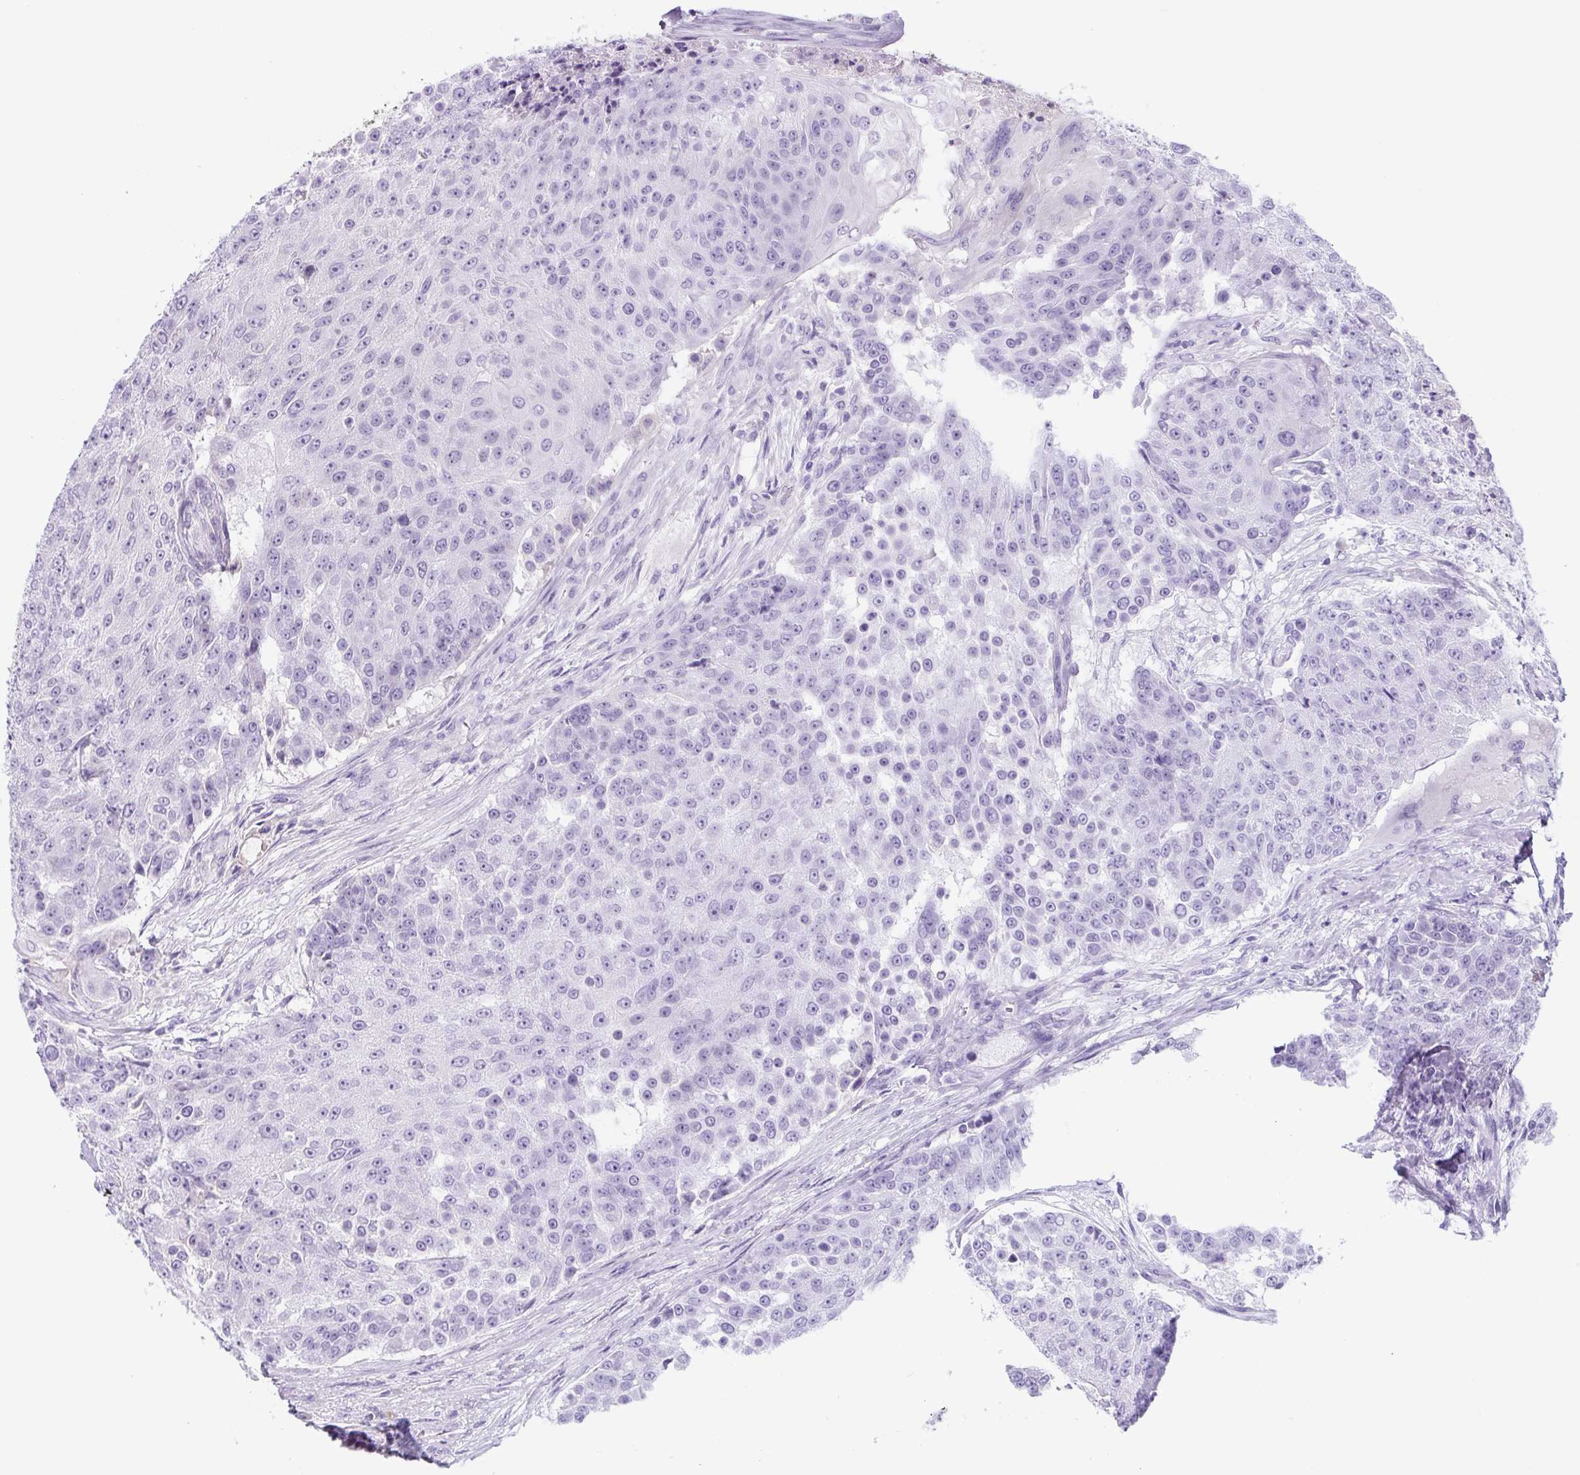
{"staining": {"intensity": "negative", "quantity": "none", "location": "none"}, "tissue": "urothelial cancer", "cell_type": "Tumor cells", "image_type": "cancer", "snomed": [{"axis": "morphology", "description": "Urothelial carcinoma, High grade"}, {"axis": "topography", "description": "Urinary bladder"}], "caption": "Human urothelial cancer stained for a protein using IHC shows no staining in tumor cells.", "gene": "FZD5", "patient": {"sex": "female", "age": 63}}